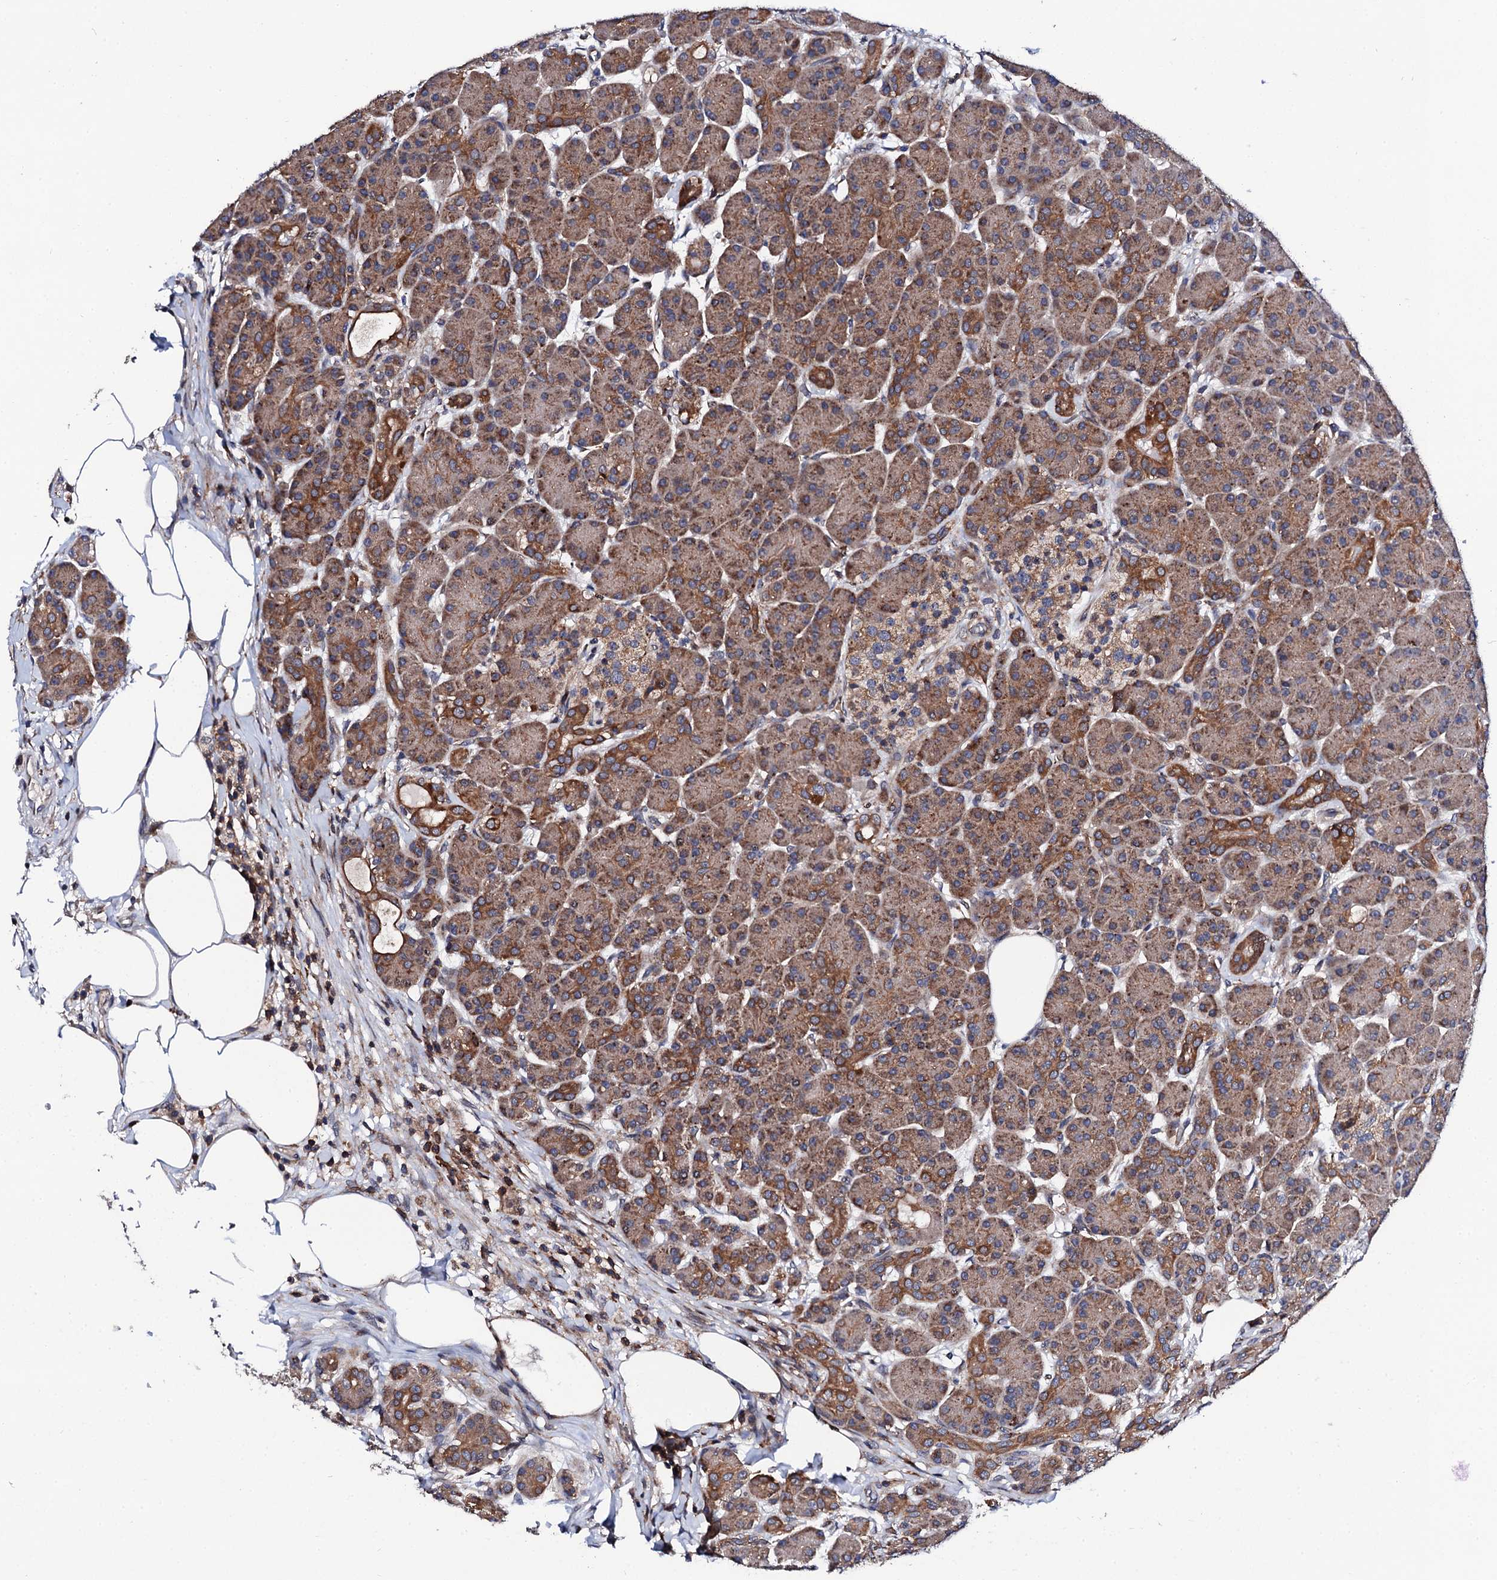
{"staining": {"intensity": "moderate", "quantity": ">75%", "location": "cytoplasmic/membranous,nuclear"}, "tissue": "pancreas", "cell_type": "Exocrine glandular cells", "image_type": "normal", "snomed": [{"axis": "morphology", "description": "Normal tissue, NOS"}, {"axis": "topography", "description": "Pancreas"}], "caption": "Pancreas stained with a brown dye shows moderate cytoplasmic/membranous,nuclear positive expression in approximately >75% of exocrine glandular cells.", "gene": "COG4", "patient": {"sex": "male", "age": 63}}